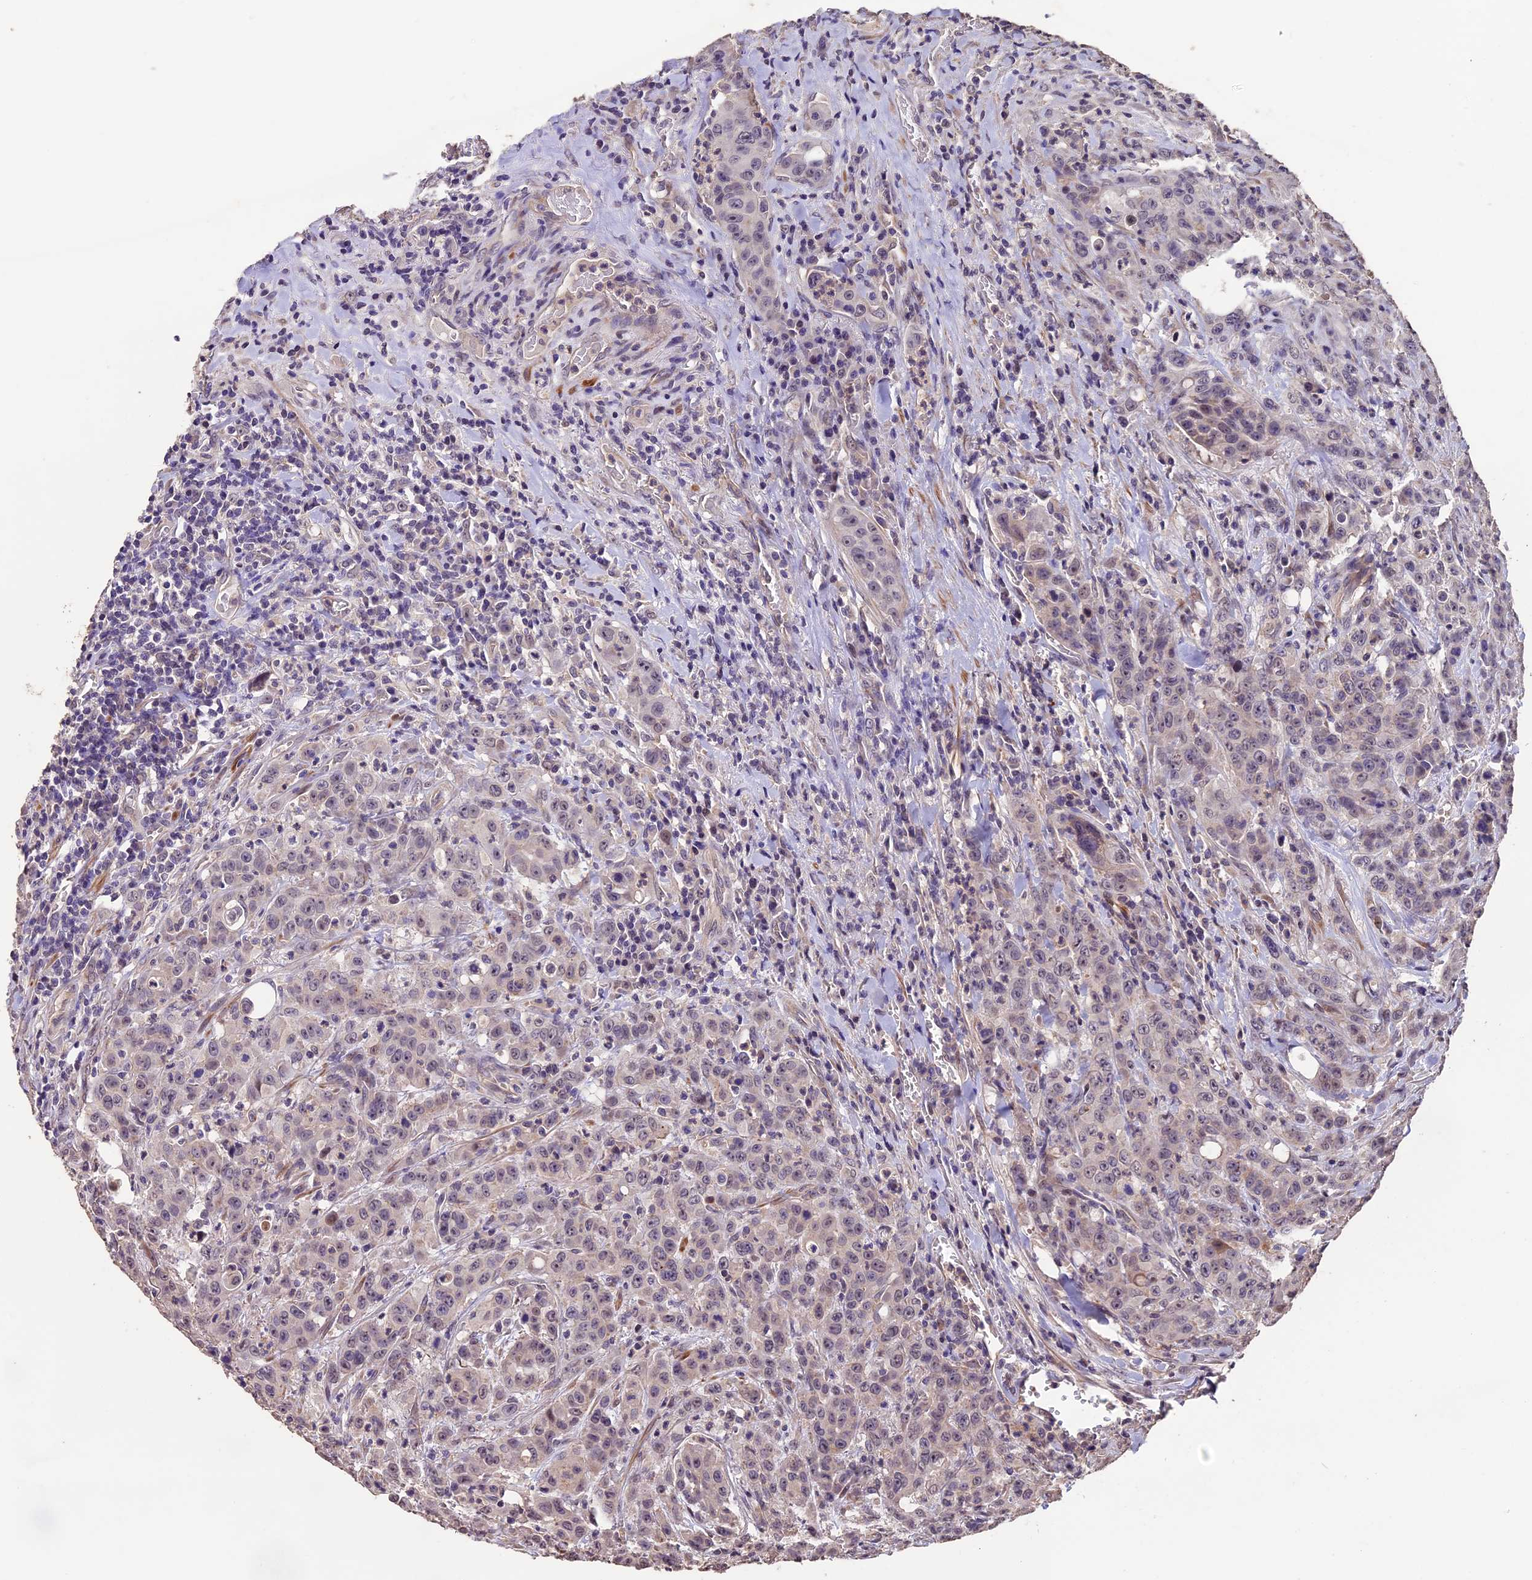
{"staining": {"intensity": "negative", "quantity": "none", "location": "none"}, "tissue": "colorectal cancer", "cell_type": "Tumor cells", "image_type": "cancer", "snomed": [{"axis": "morphology", "description": "Adenocarcinoma, NOS"}, {"axis": "topography", "description": "Colon"}], "caption": "A histopathology image of human adenocarcinoma (colorectal) is negative for staining in tumor cells.", "gene": "GNB5", "patient": {"sex": "male", "age": 62}}